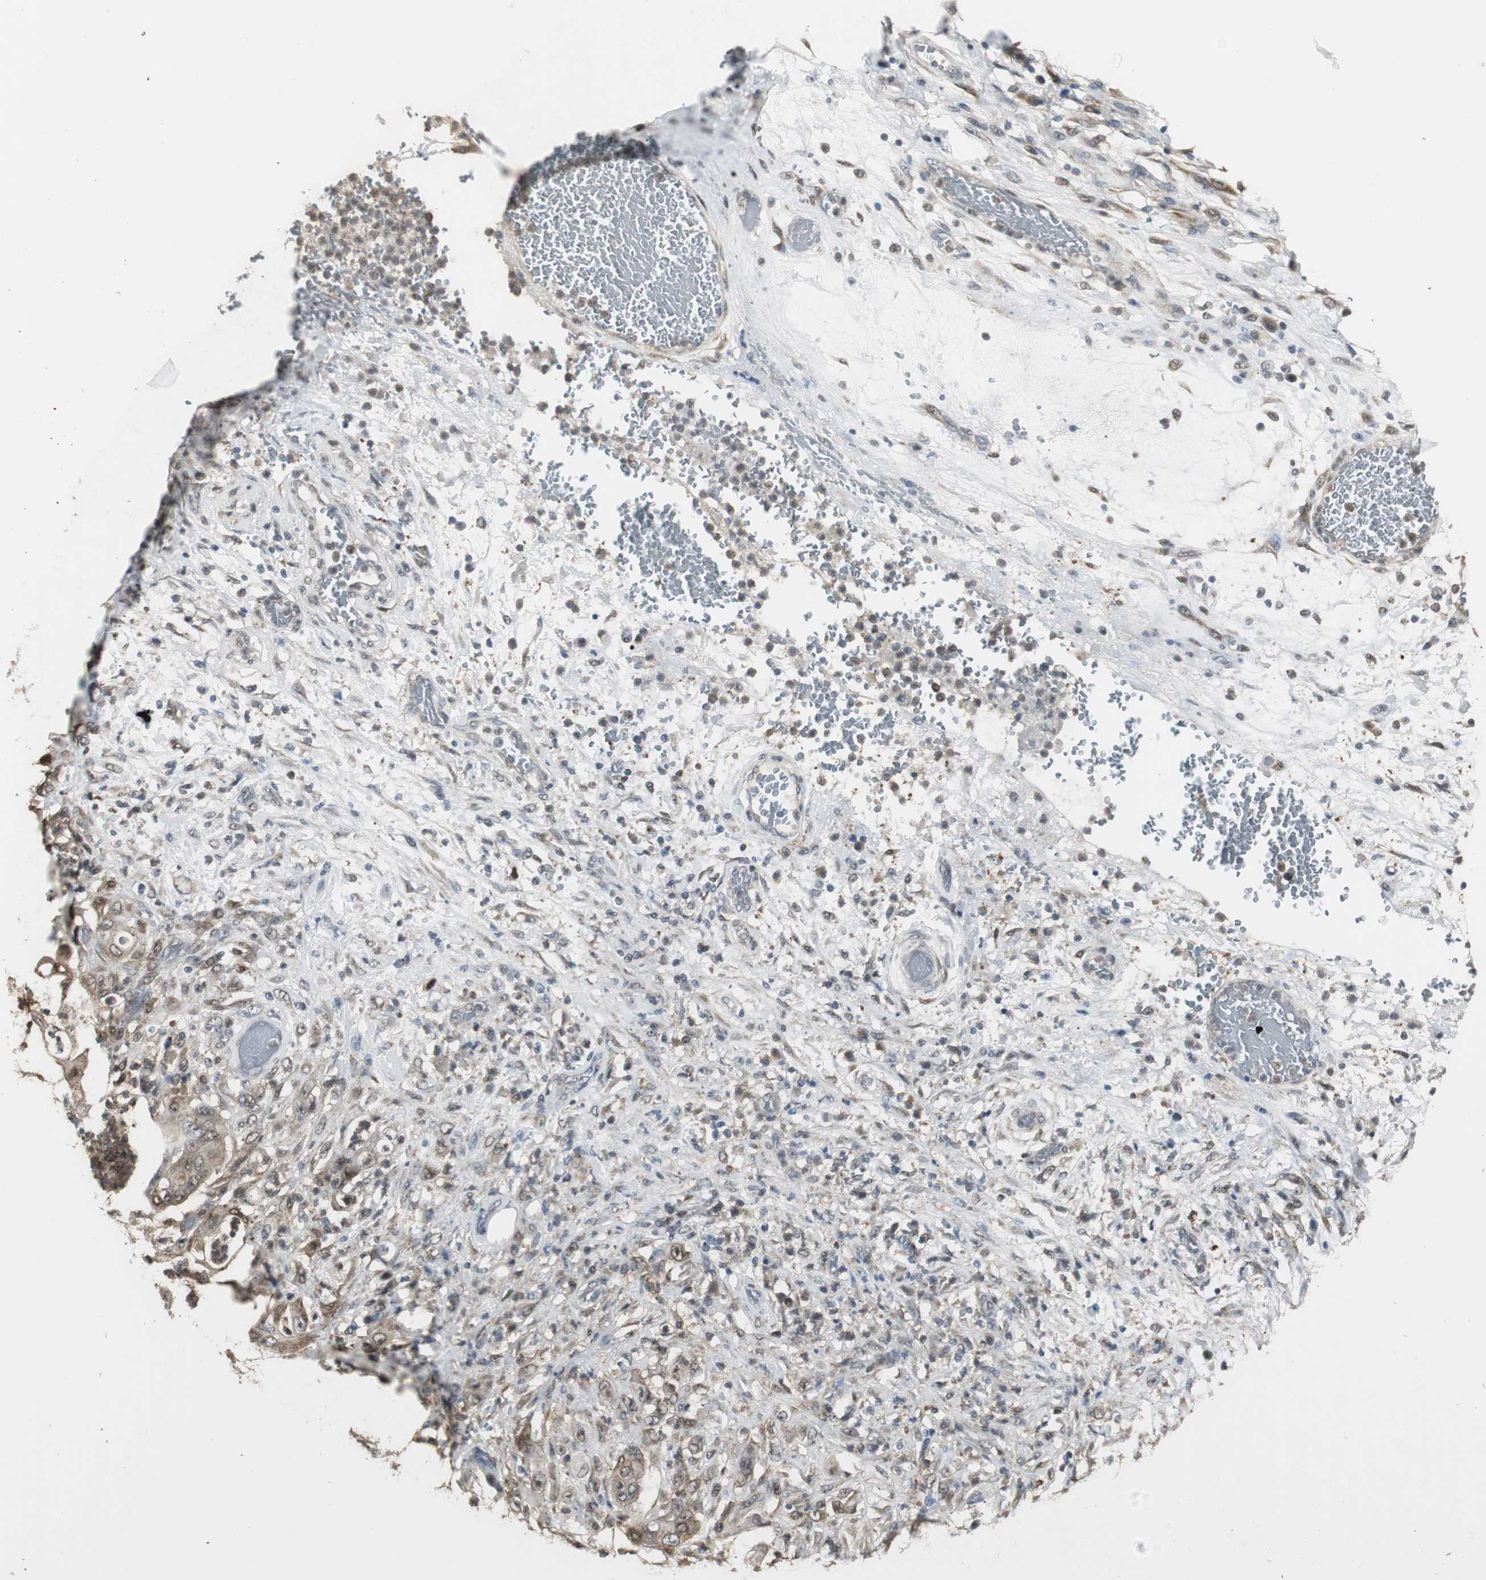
{"staining": {"intensity": "moderate", "quantity": ">75%", "location": "cytoplasmic/membranous,nuclear"}, "tissue": "stomach cancer", "cell_type": "Tumor cells", "image_type": "cancer", "snomed": [{"axis": "morphology", "description": "Adenocarcinoma, NOS"}, {"axis": "topography", "description": "Stomach"}], "caption": "Stomach cancer (adenocarcinoma) stained with a brown dye shows moderate cytoplasmic/membranous and nuclear positive positivity in approximately >75% of tumor cells.", "gene": "PLIN3", "patient": {"sex": "female", "age": 73}}